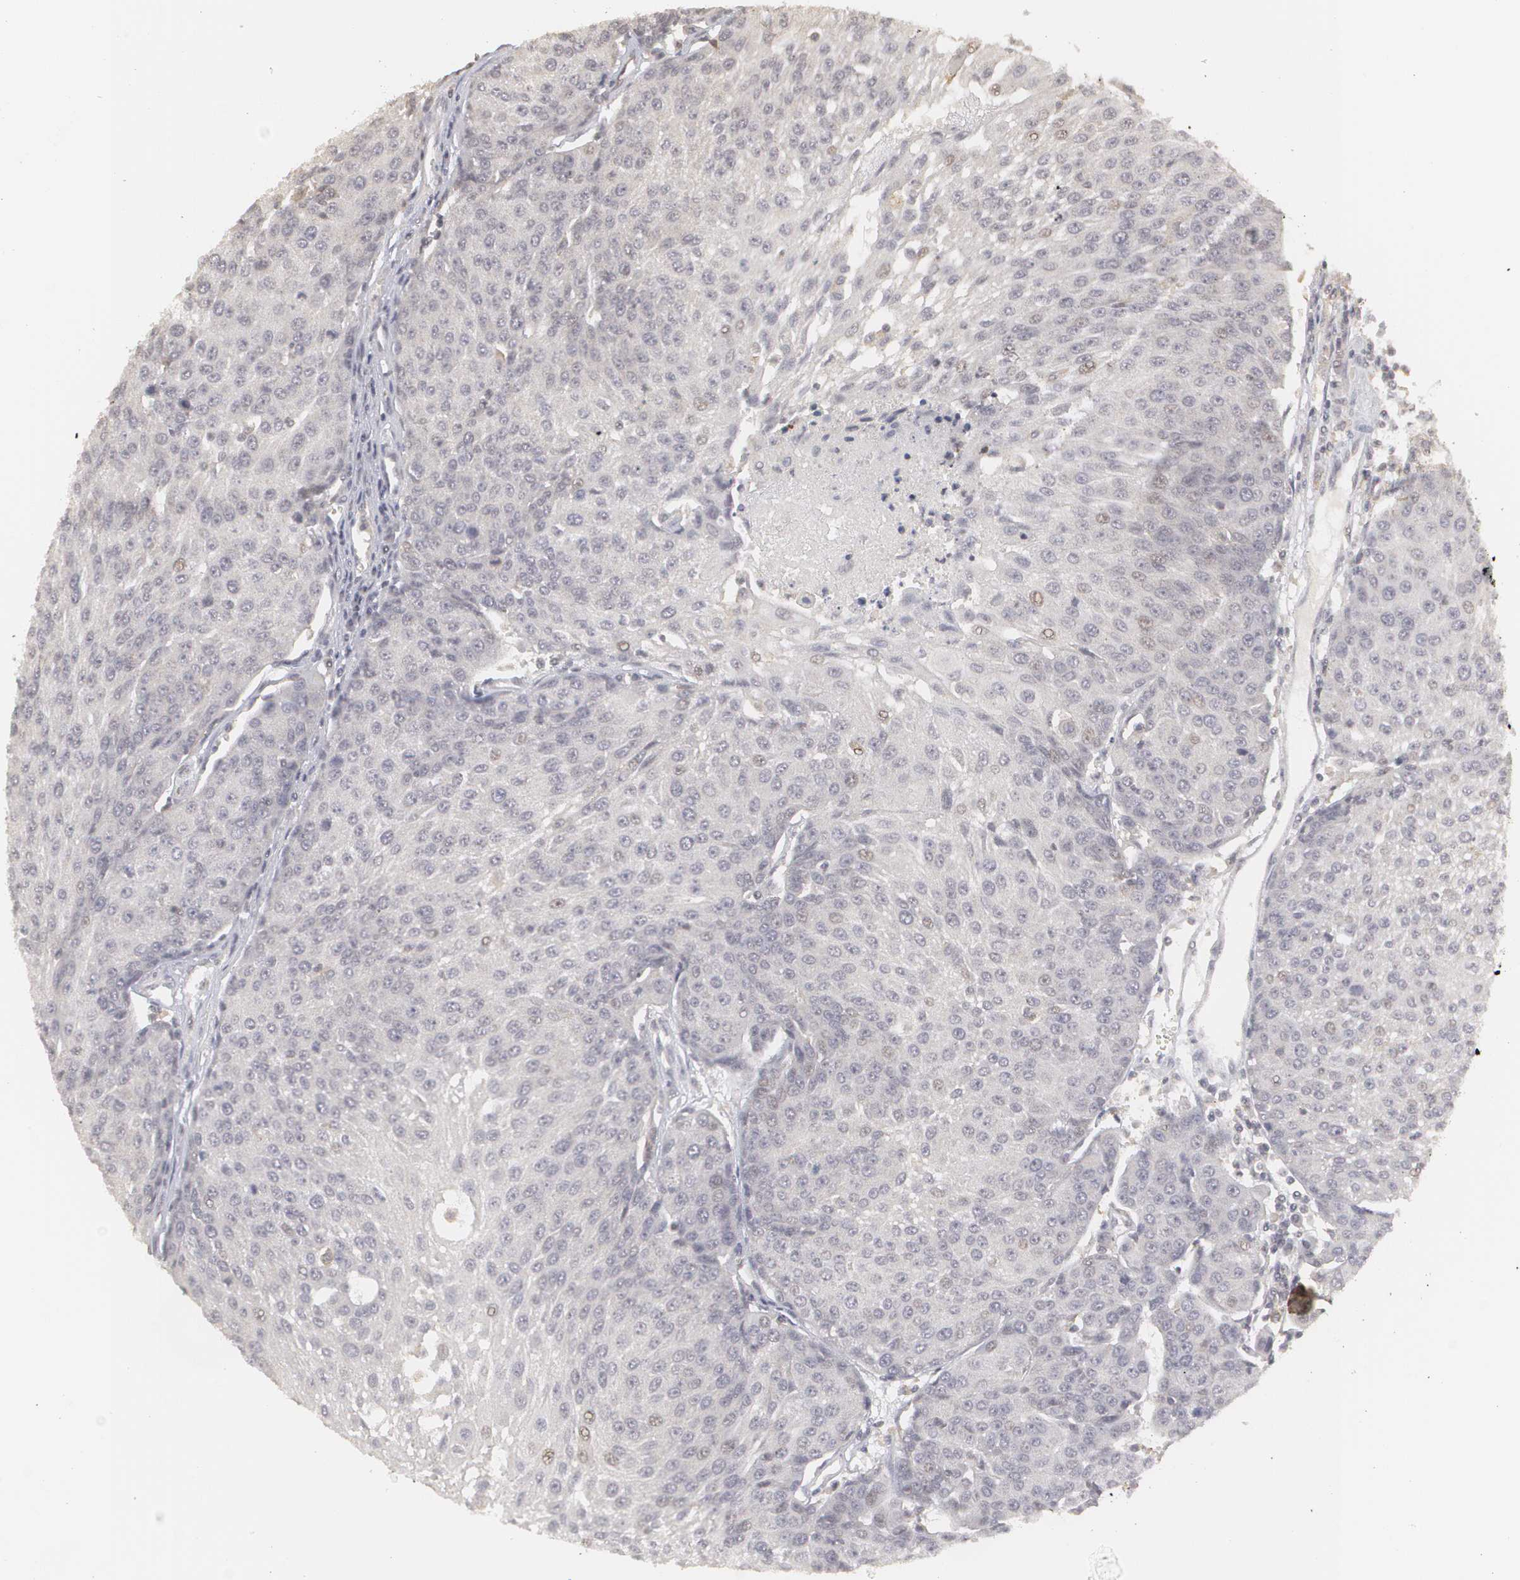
{"staining": {"intensity": "negative", "quantity": "none", "location": "none"}, "tissue": "urothelial cancer", "cell_type": "Tumor cells", "image_type": "cancer", "snomed": [{"axis": "morphology", "description": "Urothelial carcinoma, High grade"}, {"axis": "topography", "description": "Urinary bladder"}], "caption": "Immunohistochemical staining of human urothelial cancer reveals no significant expression in tumor cells.", "gene": "CLDN2", "patient": {"sex": "female", "age": 85}}